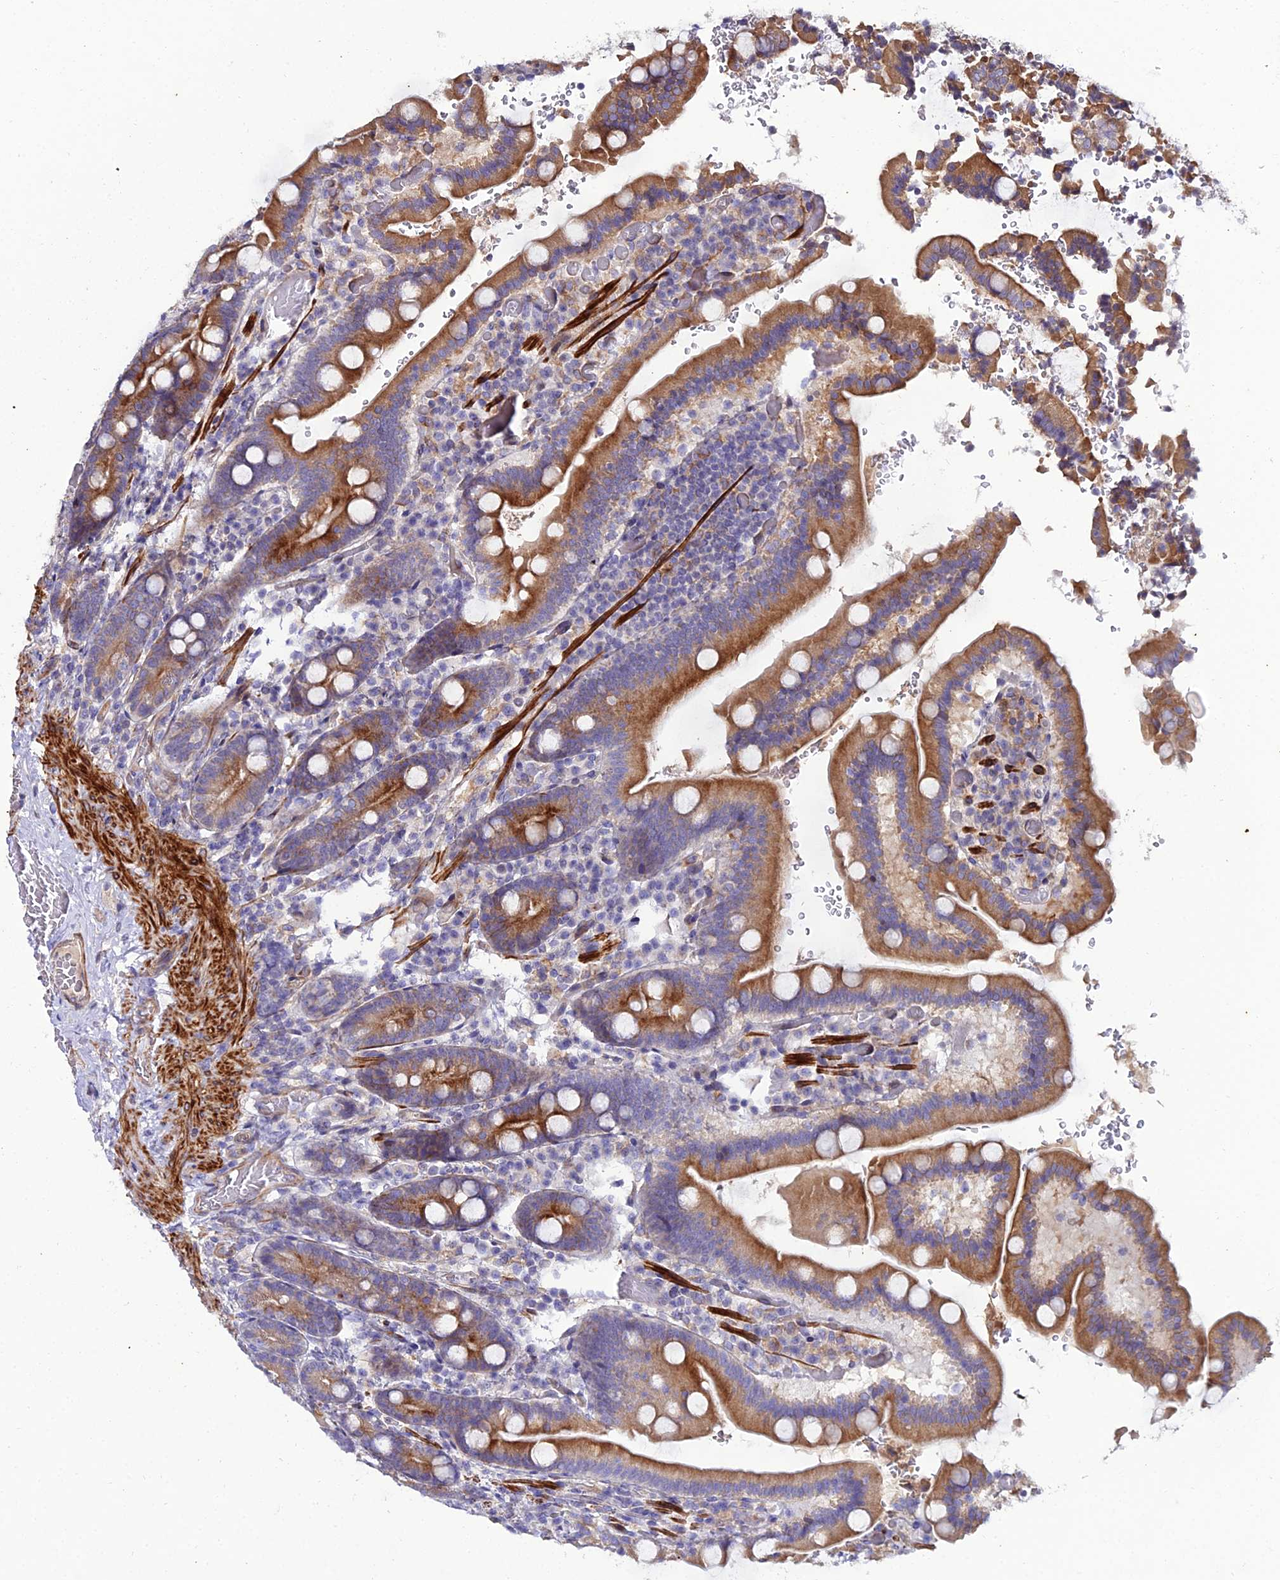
{"staining": {"intensity": "strong", "quantity": ">75%", "location": "cytoplasmic/membranous"}, "tissue": "duodenum", "cell_type": "Glandular cells", "image_type": "normal", "snomed": [{"axis": "morphology", "description": "Normal tissue, NOS"}, {"axis": "topography", "description": "Duodenum"}], "caption": "IHC of benign duodenum reveals high levels of strong cytoplasmic/membranous positivity in approximately >75% of glandular cells.", "gene": "ARL6IP1", "patient": {"sex": "female", "age": 62}}